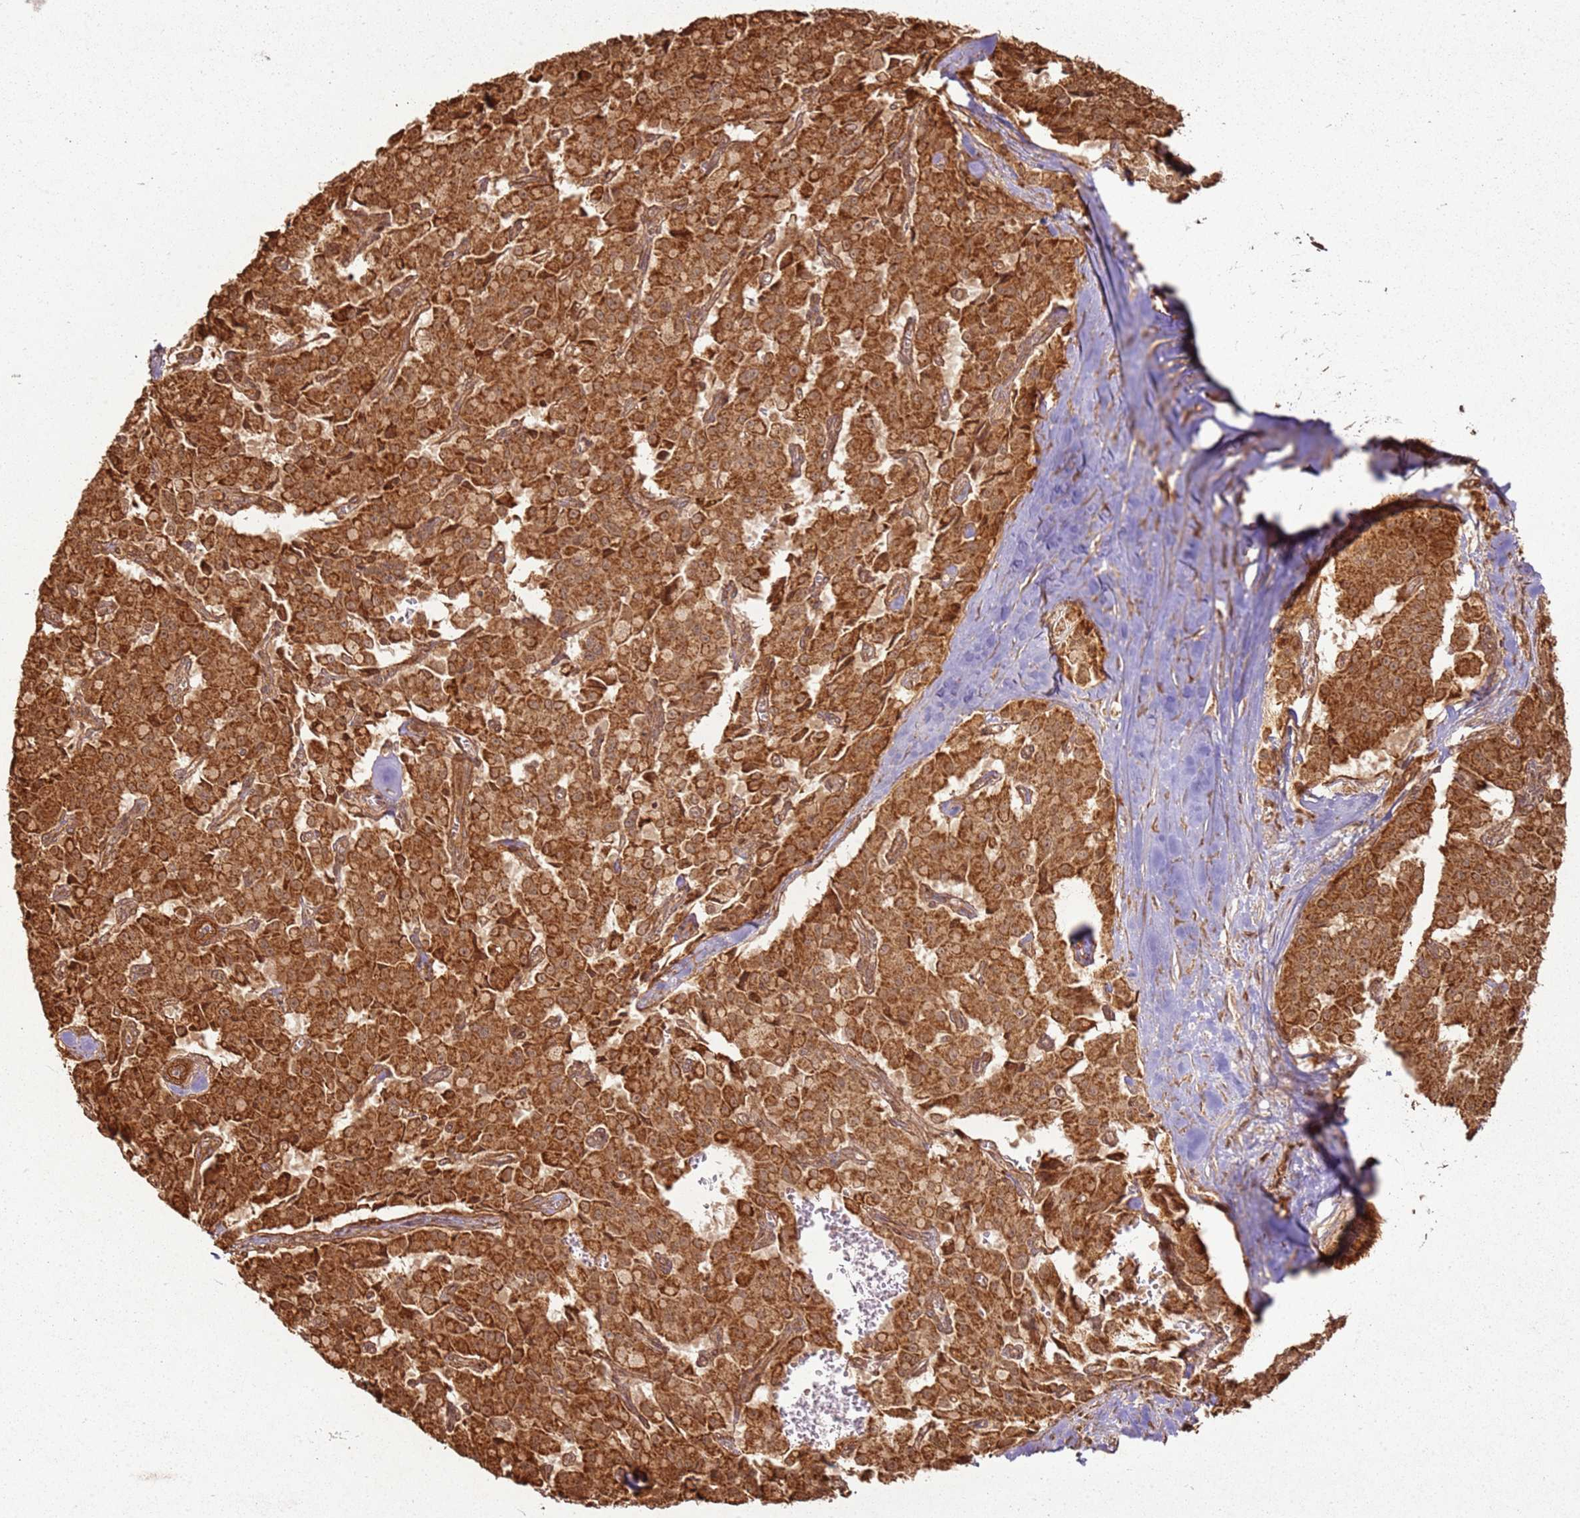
{"staining": {"intensity": "strong", "quantity": ">75%", "location": "cytoplasmic/membranous"}, "tissue": "pancreatic cancer", "cell_type": "Tumor cells", "image_type": "cancer", "snomed": [{"axis": "morphology", "description": "Adenocarcinoma, NOS"}, {"axis": "topography", "description": "Pancreas"}], "caption": "Human pancreatic adenocarcinoma stained with a brown dye exhibits strong cytoplasmic/membranous positive positivity in approximately >75% of tumor cells.", "gene": "MRPS6", "patient": {"sex": "male", "age": 65}}